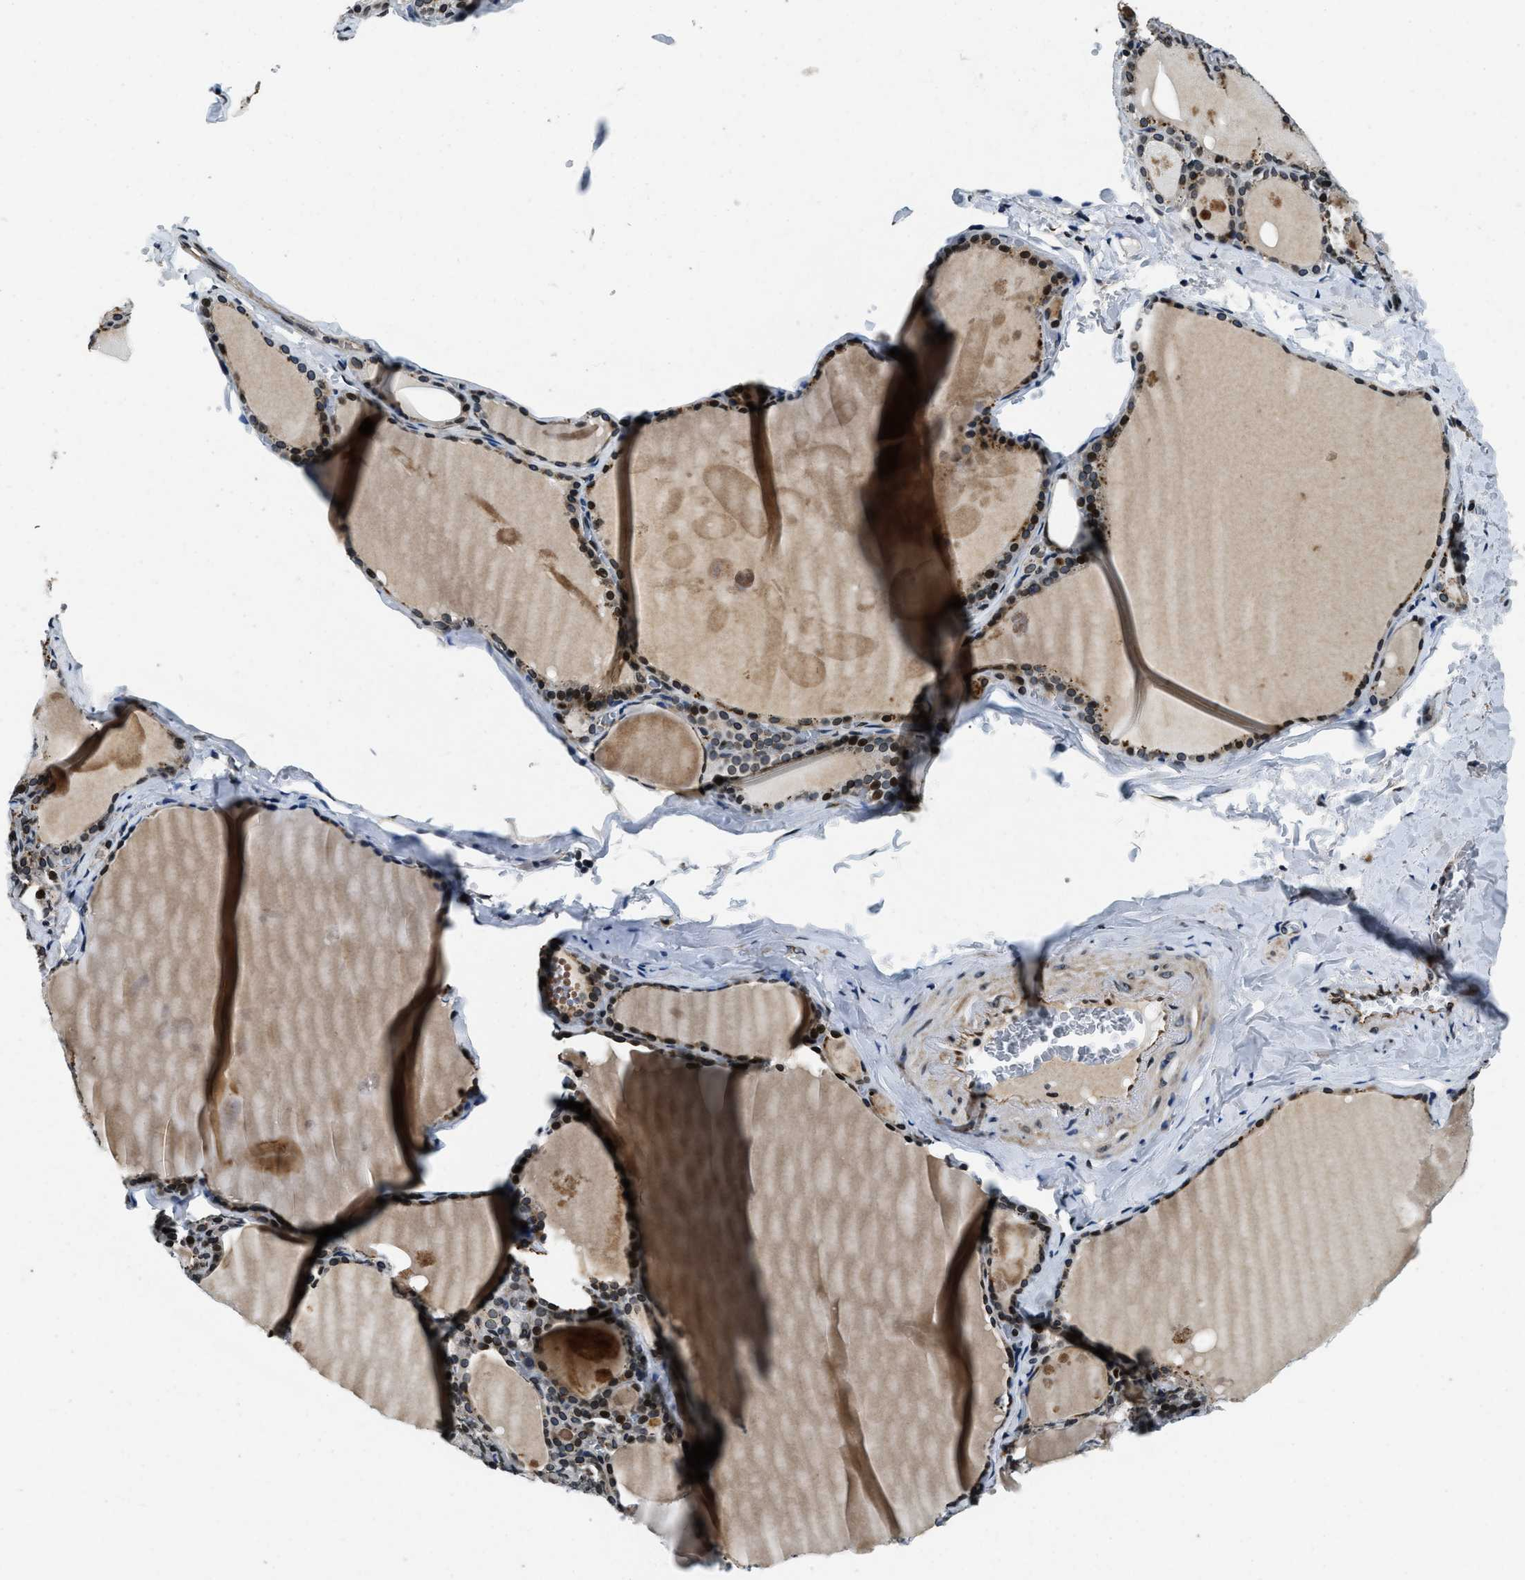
{"staining": {"intensity": "moderate", "quantity": ">75%", "location": "nuclear"}, "tissue": "thyroid gland", "cell_type": "Glandular cells", "image_type": "normal", "snomed": [{"axis": "morphology", "description": "Normal tissue, NOS"}, {"axis": "topography", "description": "Thyroid gland"}], "caption": "Brown immunohistochemical staining in benign human thyroid gland shows moderate nuclear staining in approximately >75% of glandular cells.", "gene": "ZC3HC1", "patient": {"sex": "male", "age": 56}}